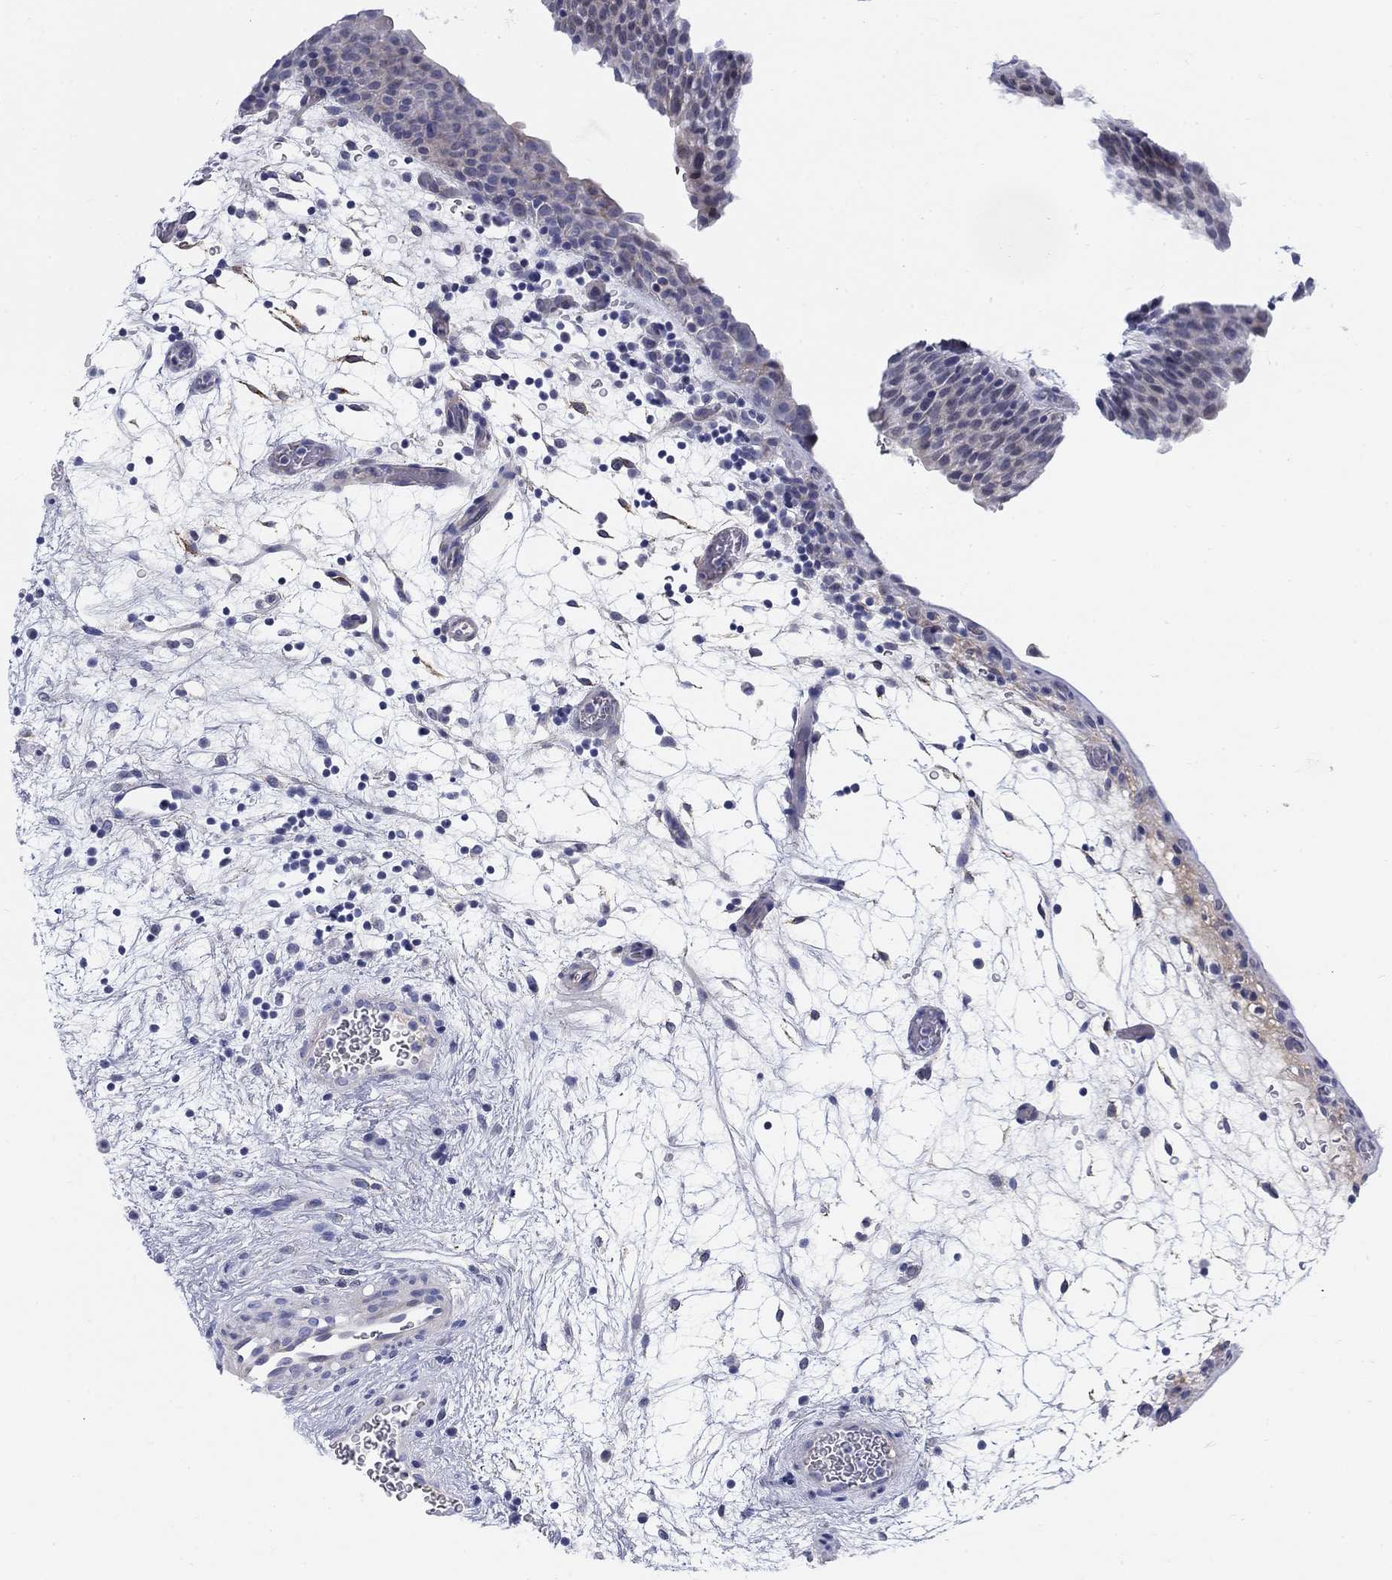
{"staining": {"intensity": "negative", "quantity": "none", "location": "none"}, "tissue": "urinary bladder", "cell_type": "Urothelial cells", "image_type": "normal", "snomed": [{"axis": "morphology", "description": "Normal tissue, NOS"}, {"axis": "topography", "description": "Urinary bladder"}], "caption": "Urothelial cells show no significant protein positivity in benign urinary bladder. (DAB immunohistochemistry (IHC) with hematoxylin counter stain).", "gene": "HEATR4", "patient": {"sex": "male", "age": 37}}